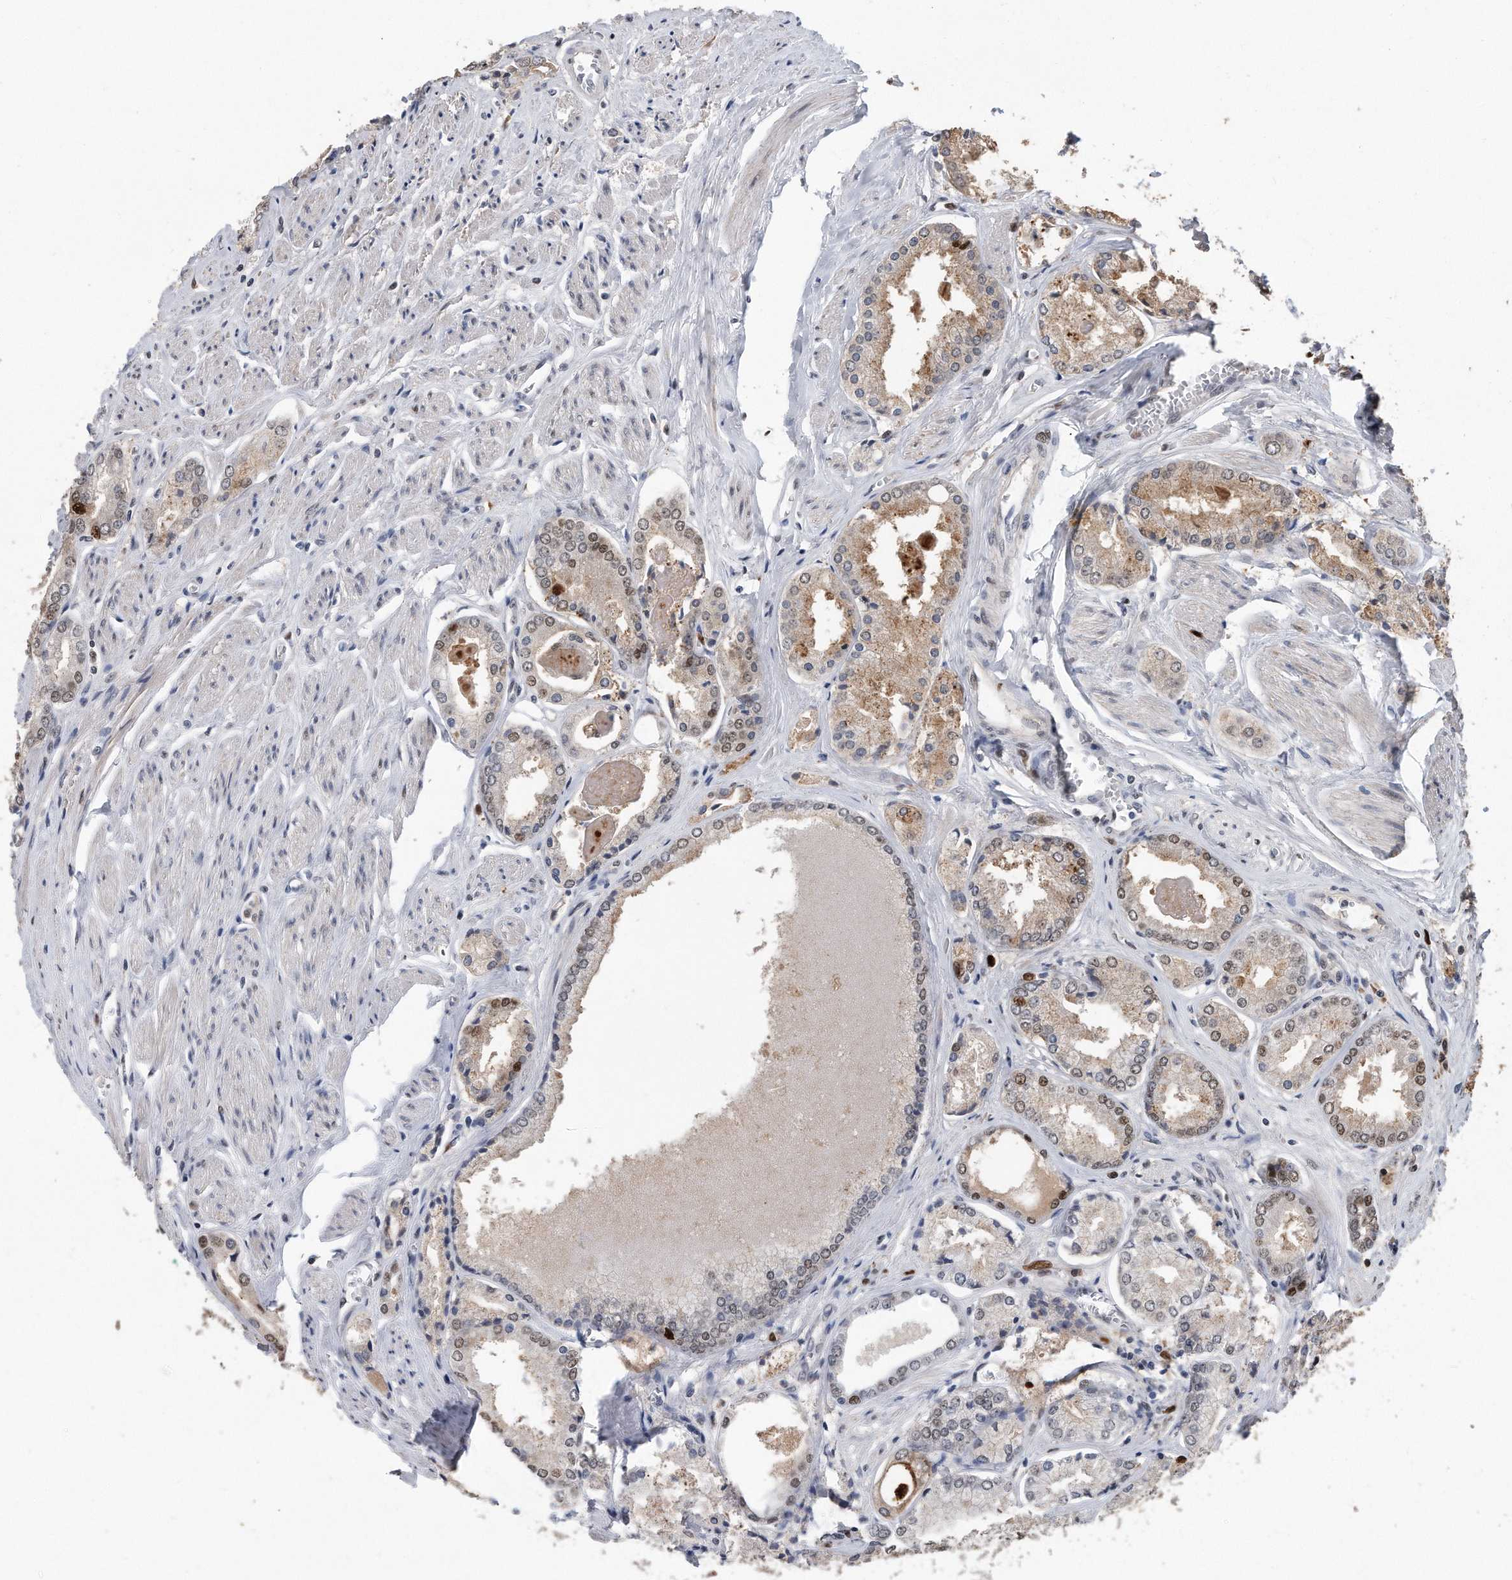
{"staining": {"intensity": "moderate", "quantity": "25%-75%", "location": "cytoplasmic/membranous,nuclear"}, "tissue": "prostate cancer", "cell_type": "Tumor cells", "image_type": "cancer", "snomed": [{"axis": "morphology", "description": "Adenocarcinoma, Low grade"}, {"axis": "topography", "description": "Prostate"}], "caption": "Brown immunohistochemical staining in prostate low-grade adenocarcinoma displays moderate cytoplasmic/membranous and nuclear expression in approximately 25%-75% of tumor cells.", "gene": "PCNA", "patient": {"sex": "male", "age": 60}}